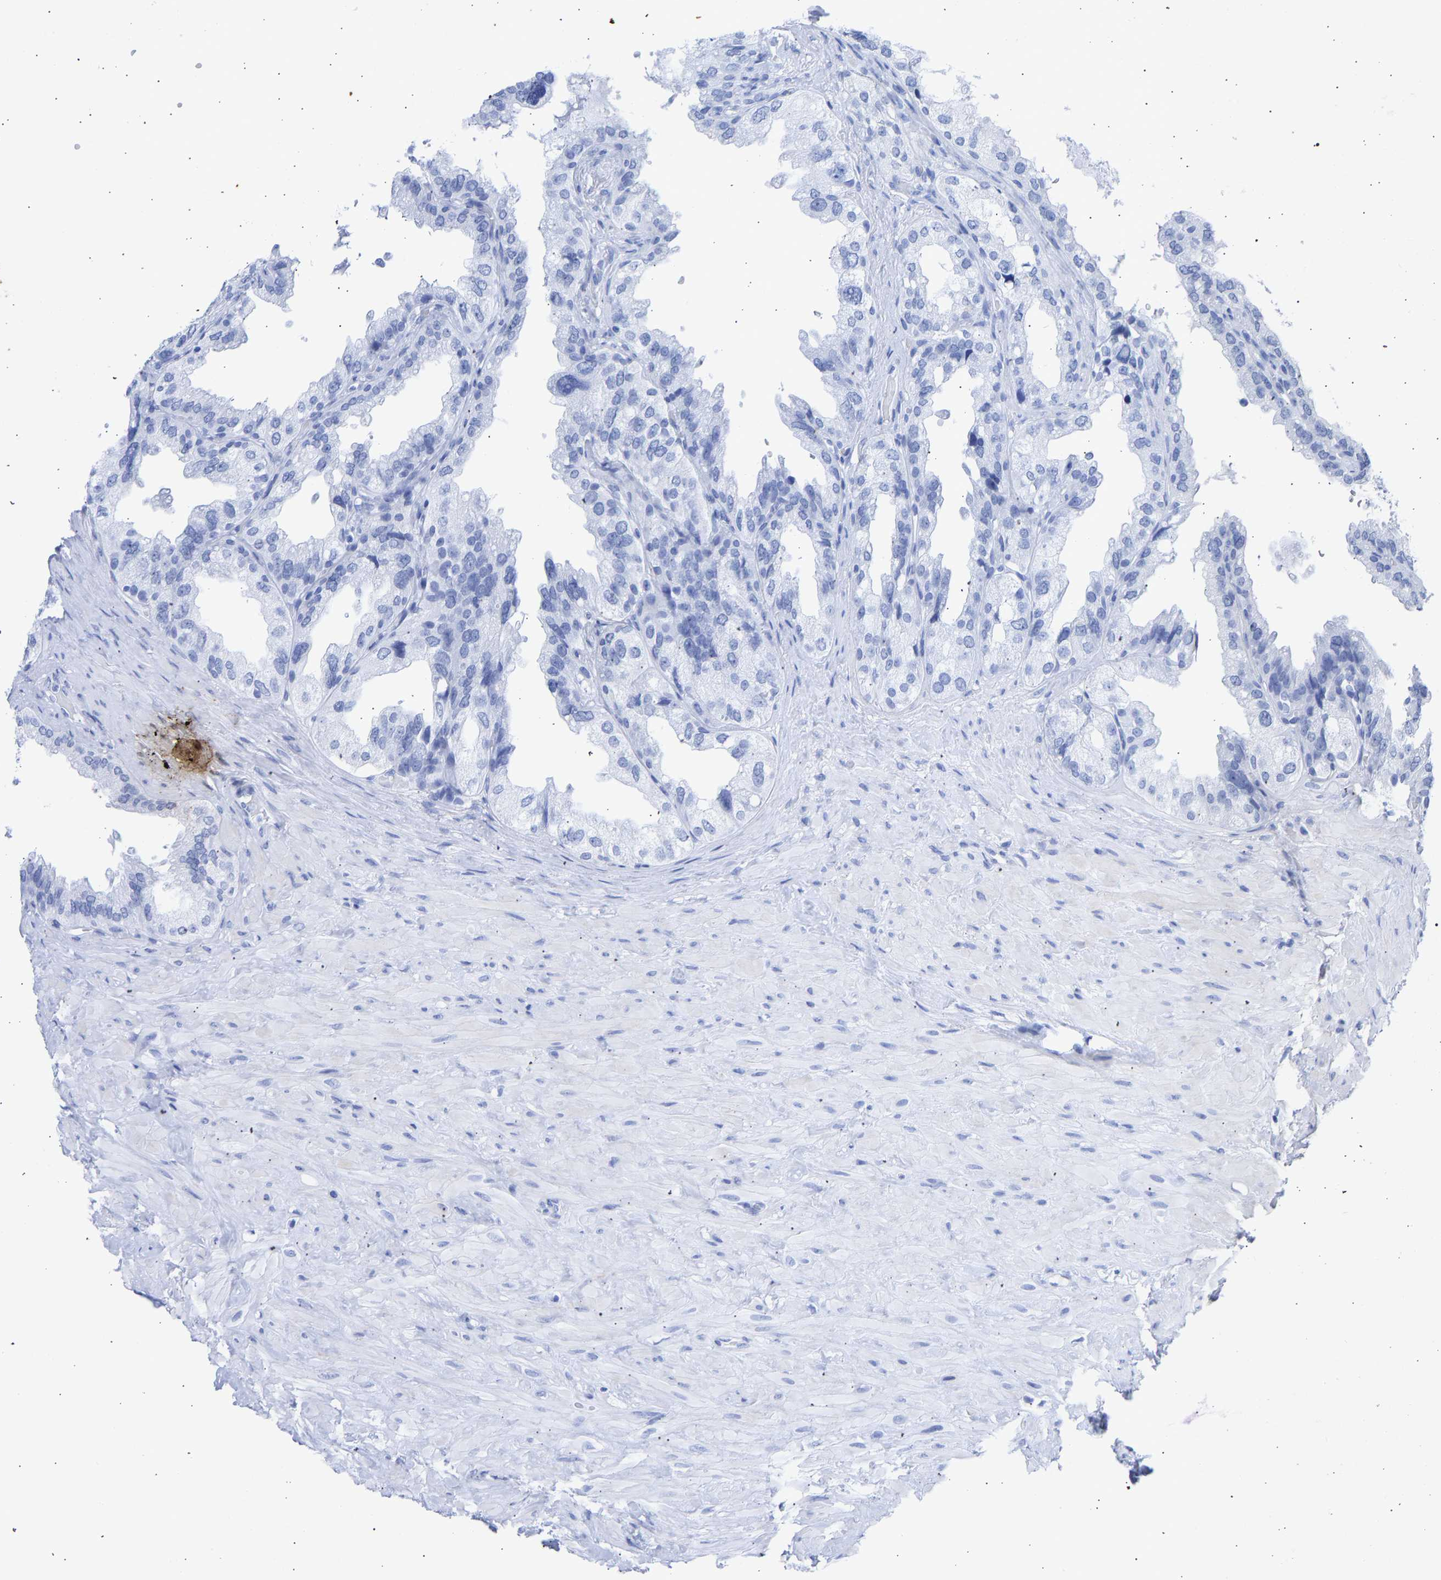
{"staining": {"intensity": "negative", "quantity": "none", "location": "none"}, "tissue": "seminal vesicle", "cell_type": "Glandular cells", "image_type": "normal", "snomed": [{"axis": "morphology", "description": "Normal tissue, NOS"}, {"axis": "topography", "description": "Seminal veicle"}], "caption": "Glandular cells are negative for brown protein staining in normal seminal vesicle. (Immunohistochemistry, brightfield microscopy, high magnification).", "gene": "KRT1", "patient": {"sex": "male", "age": 68}}